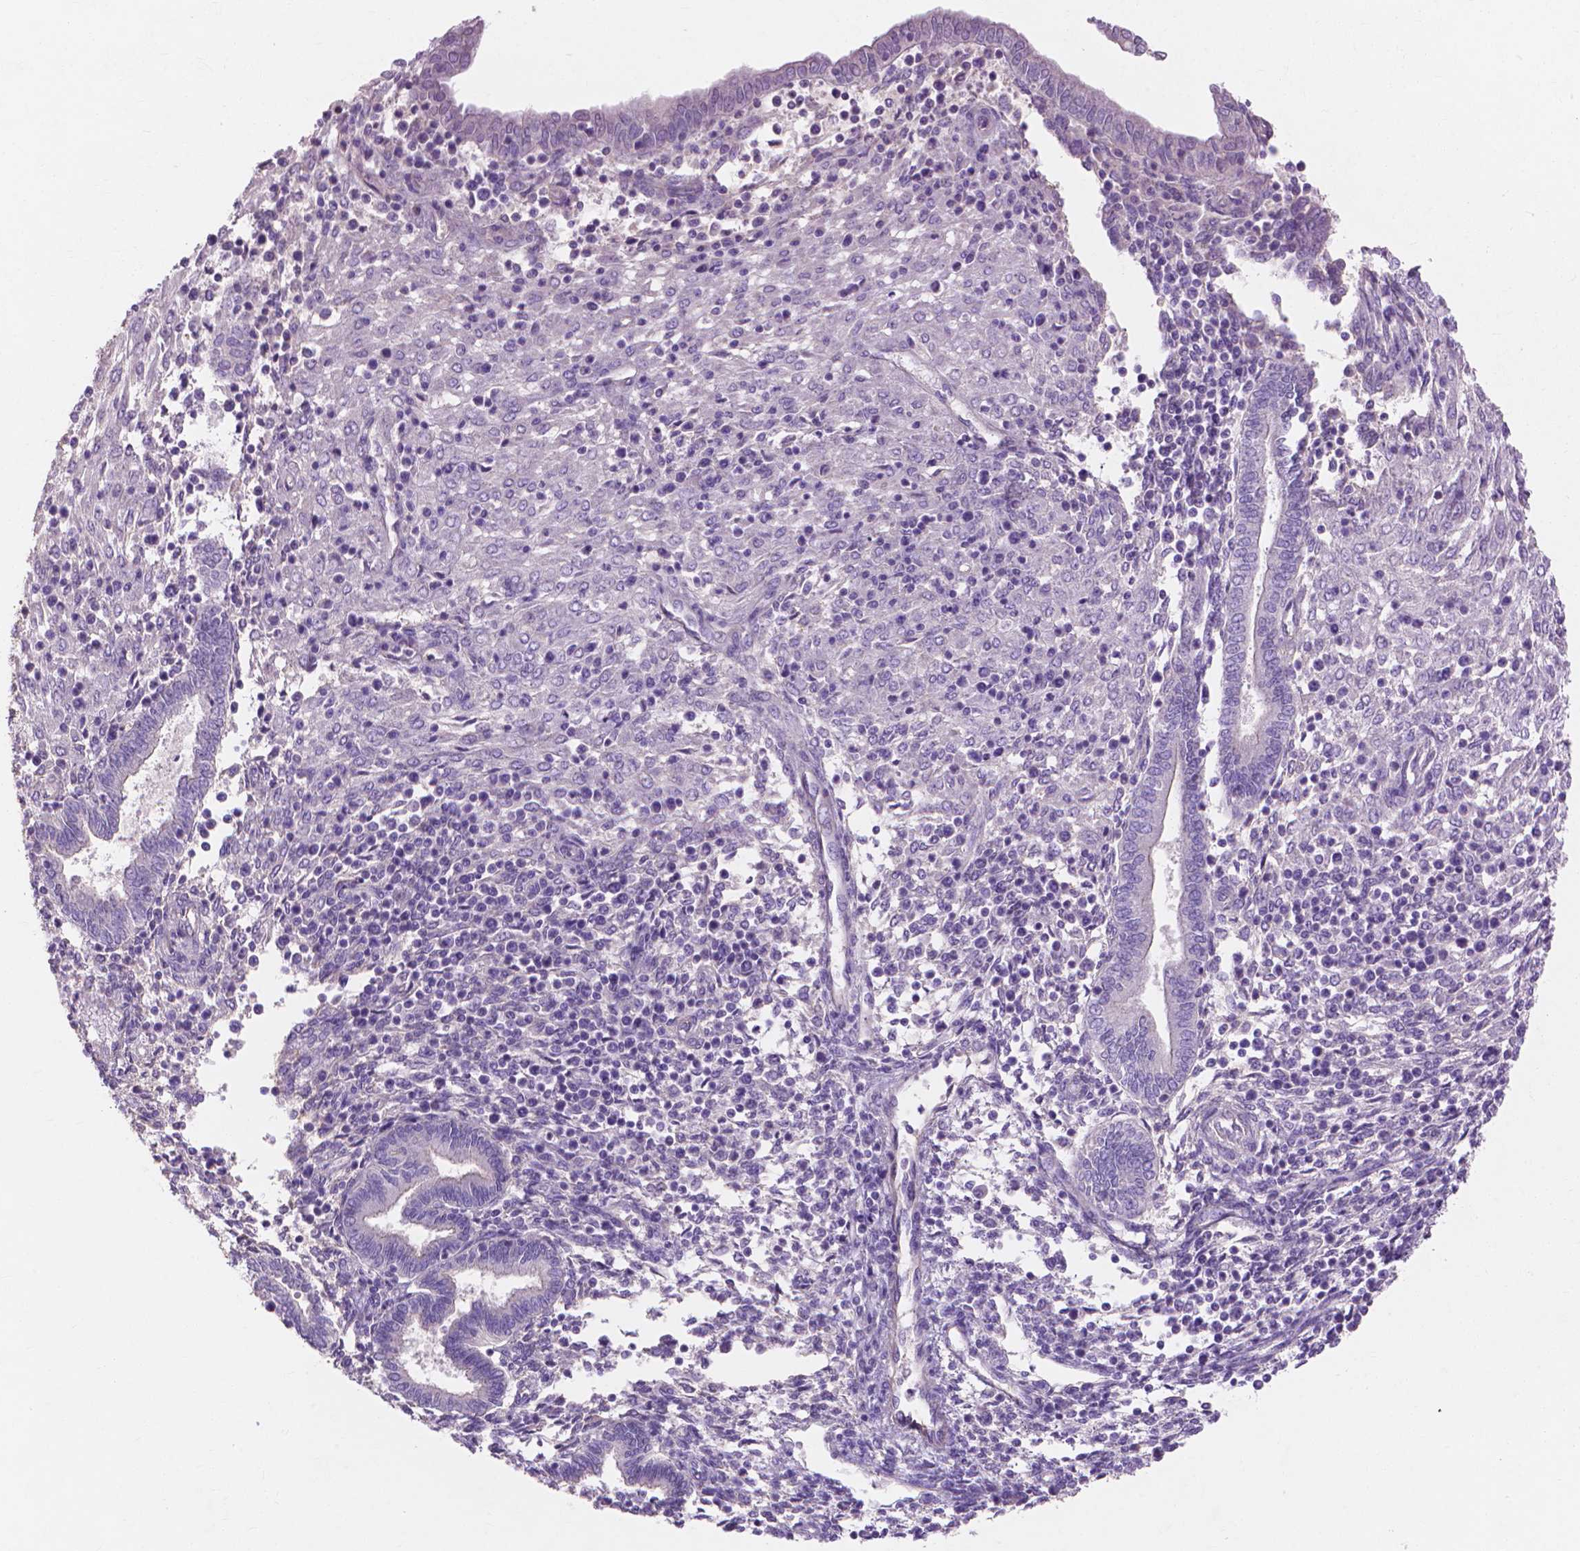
{"staining": {"intensity": "negative", "quantity": "none", "location": "none"}, "tissue": "endometrium", "cell_type": "Cells in endometrial stroma", "image_type": "normal", "snomed": [{"axis": "morphology", "description": "Normal tissue, NOS"}, {"axis": "topography", "description": "Endometrium"}], "caption": "Cells in endometrial stroma show no significant positivity in benign endometrium.", "gene": "MBLAC1", "patient": {"sex": "female", "age": 42}}